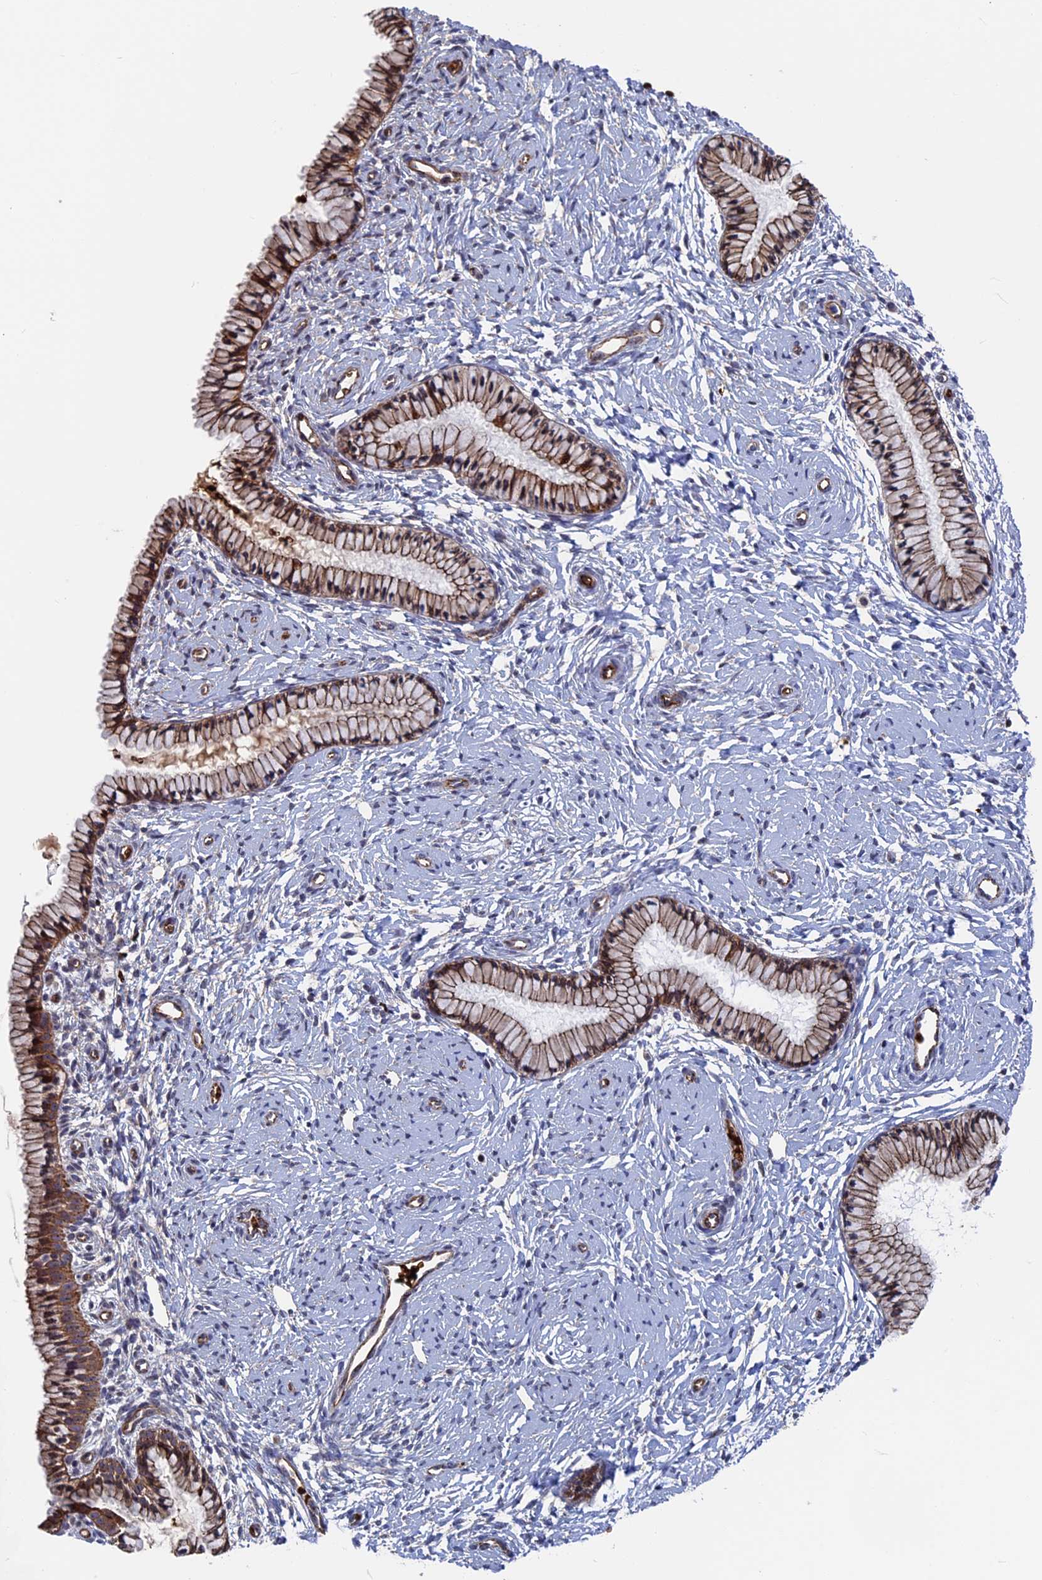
{"staining": {"intensity": "moderate", "quantity": ">75%", "location": "cytoplasmic/membranous,nuclear"}, "tissue": "cervix", "cell_type": "Glandular cells", "image_type": "normal", "snomed": [{"axis": "morphology", "description": "Normal tissue, NOS"}, {"axis": "topography", "description": "Cervix"}], "caption": "Cervix stained with DAB IHC shows medium levels of moderate cytoplasmic/membranous,nuclear positivity in about >75% of glandular cells.", "gene": "EXOSC9", "patient": {"sex": "female", "age": 33}}